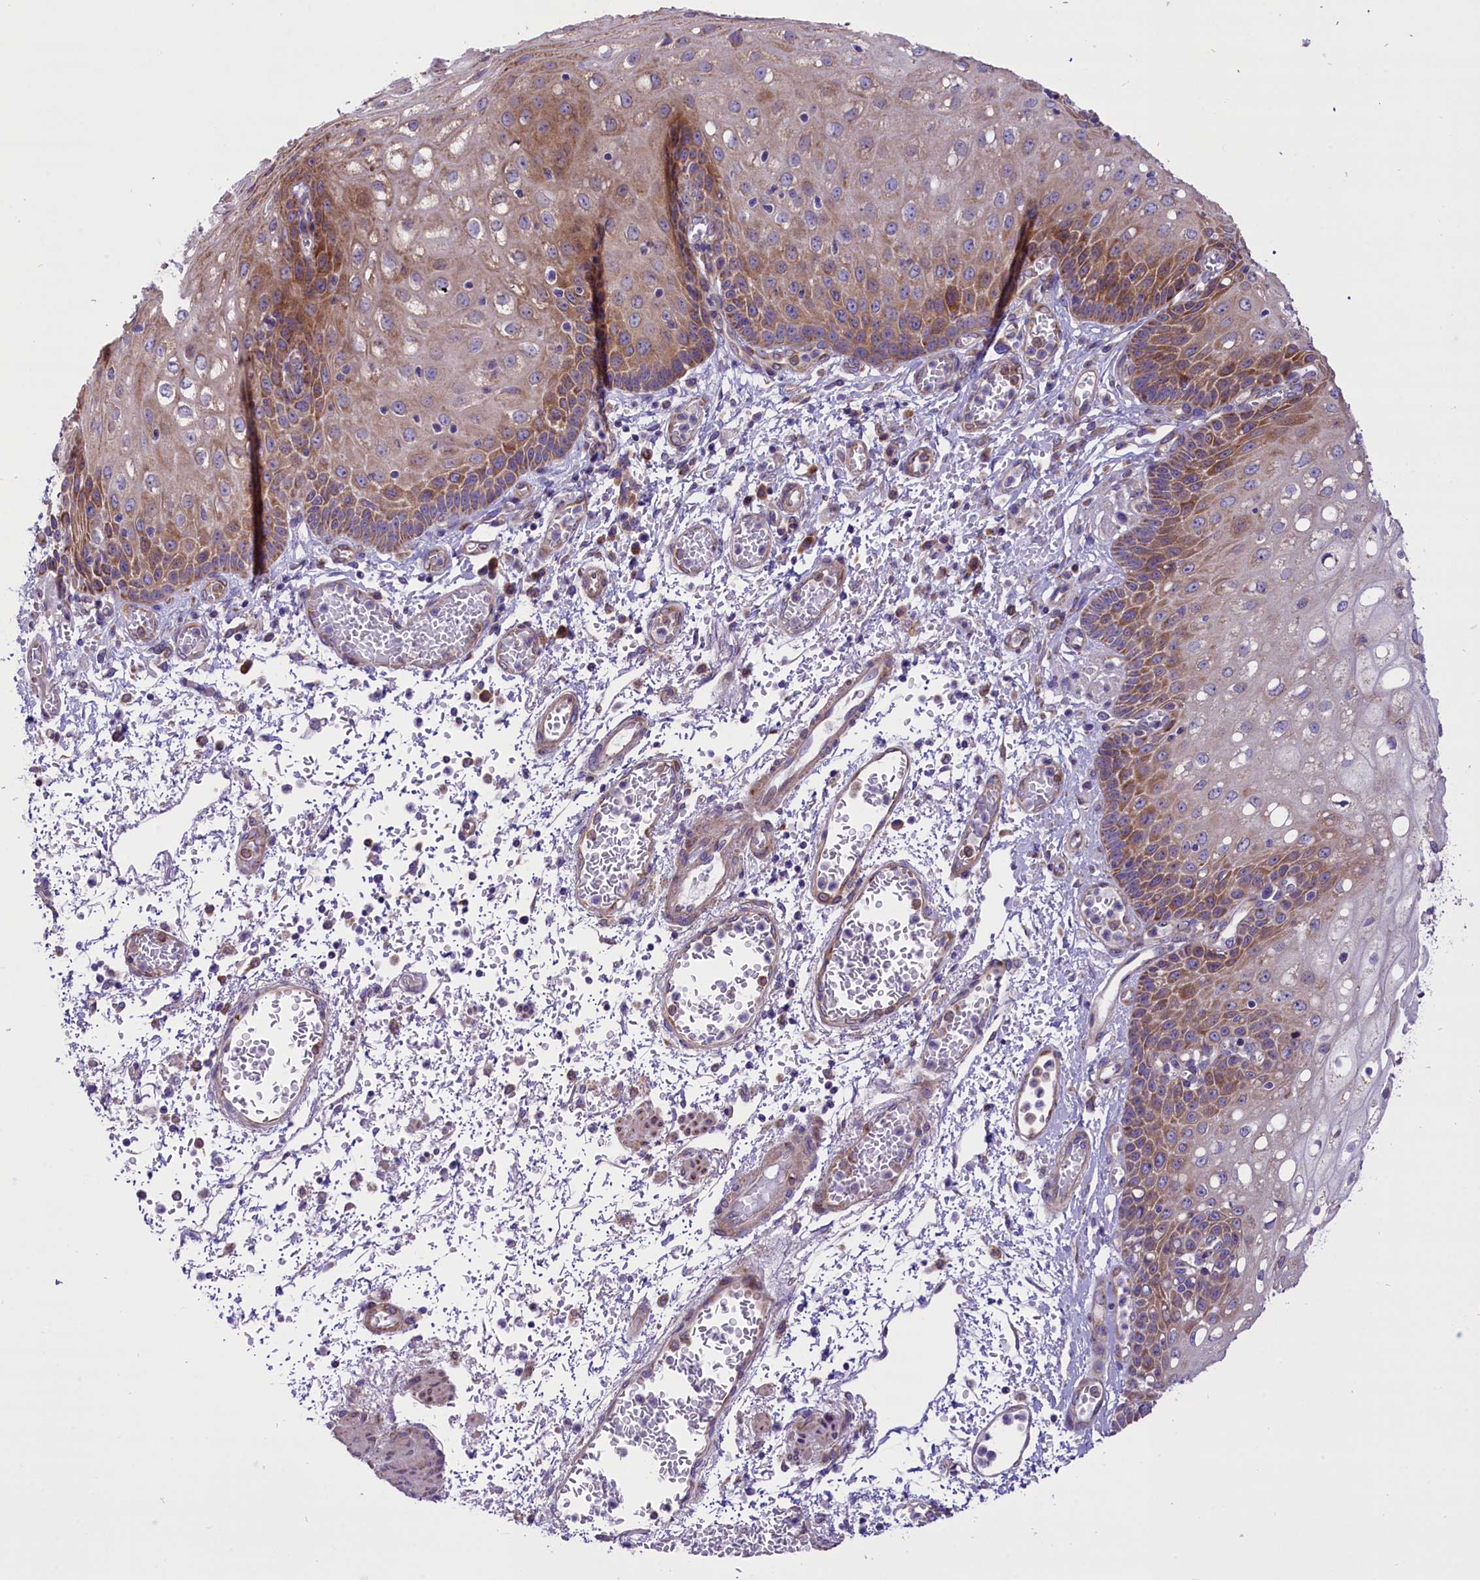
{"staining": {"intensity": "strong", "quantity": "25%-75%", "location": "cytoplasmic/membranous"}, "tissue": "esophagus", "cell_type": "Squamous epithelial cells", "image_type": "normal", "snomed": [{"axis": "morphology", "description": "Normal tissue, NOS"}, {"axis": "topography", "description": "Esophagus"}], "caption": "Immunohistochemical staining of normal human esophagus shows 25%-75% levels of strong cytoplasmic/membranous protein staining in about 25%-75% of squamous epithelial cells.", "gene": "PTPRU", "patient": {"sex": "male", "age": 81}}